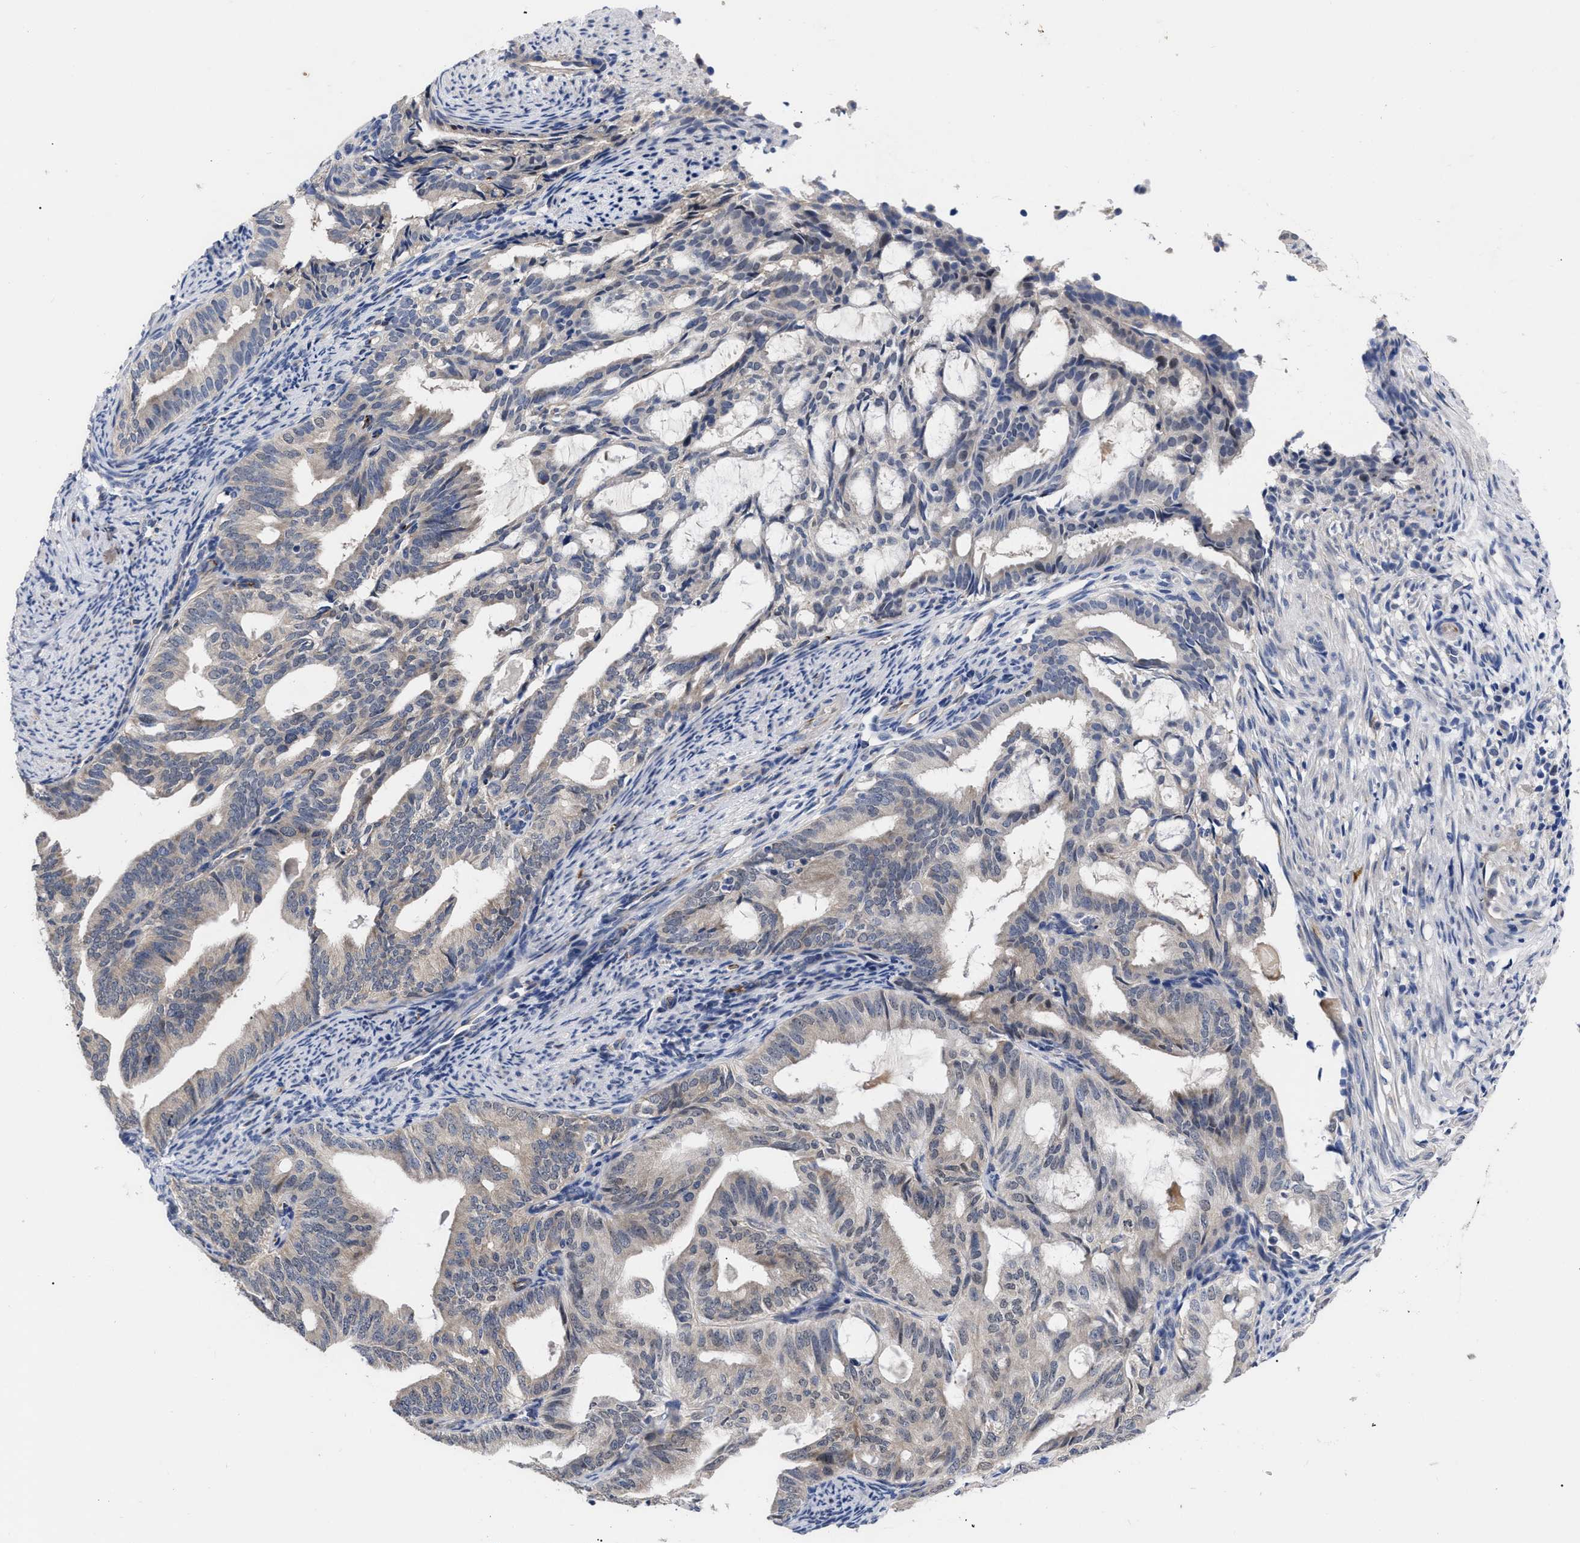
{"staining": {"intensity": "negative", "quantity": "none", "location": "none"}, "tissue": "endometrial cancer", "cell_type": "Tumor cells", "image_type": "cancer", "snomed": [{"axis": "morphology", "description": "Adenocarcinoma, NOS"}, {"axis": "topography", "description": "Endometrium"}], "caption": "A histopathology image of adenocarcinoma (endometrial) stained for a protein demonstrates no brown staining in tumor cells.", "gene": "CCN5", "patient": {"sex": "female", "age": 58}}